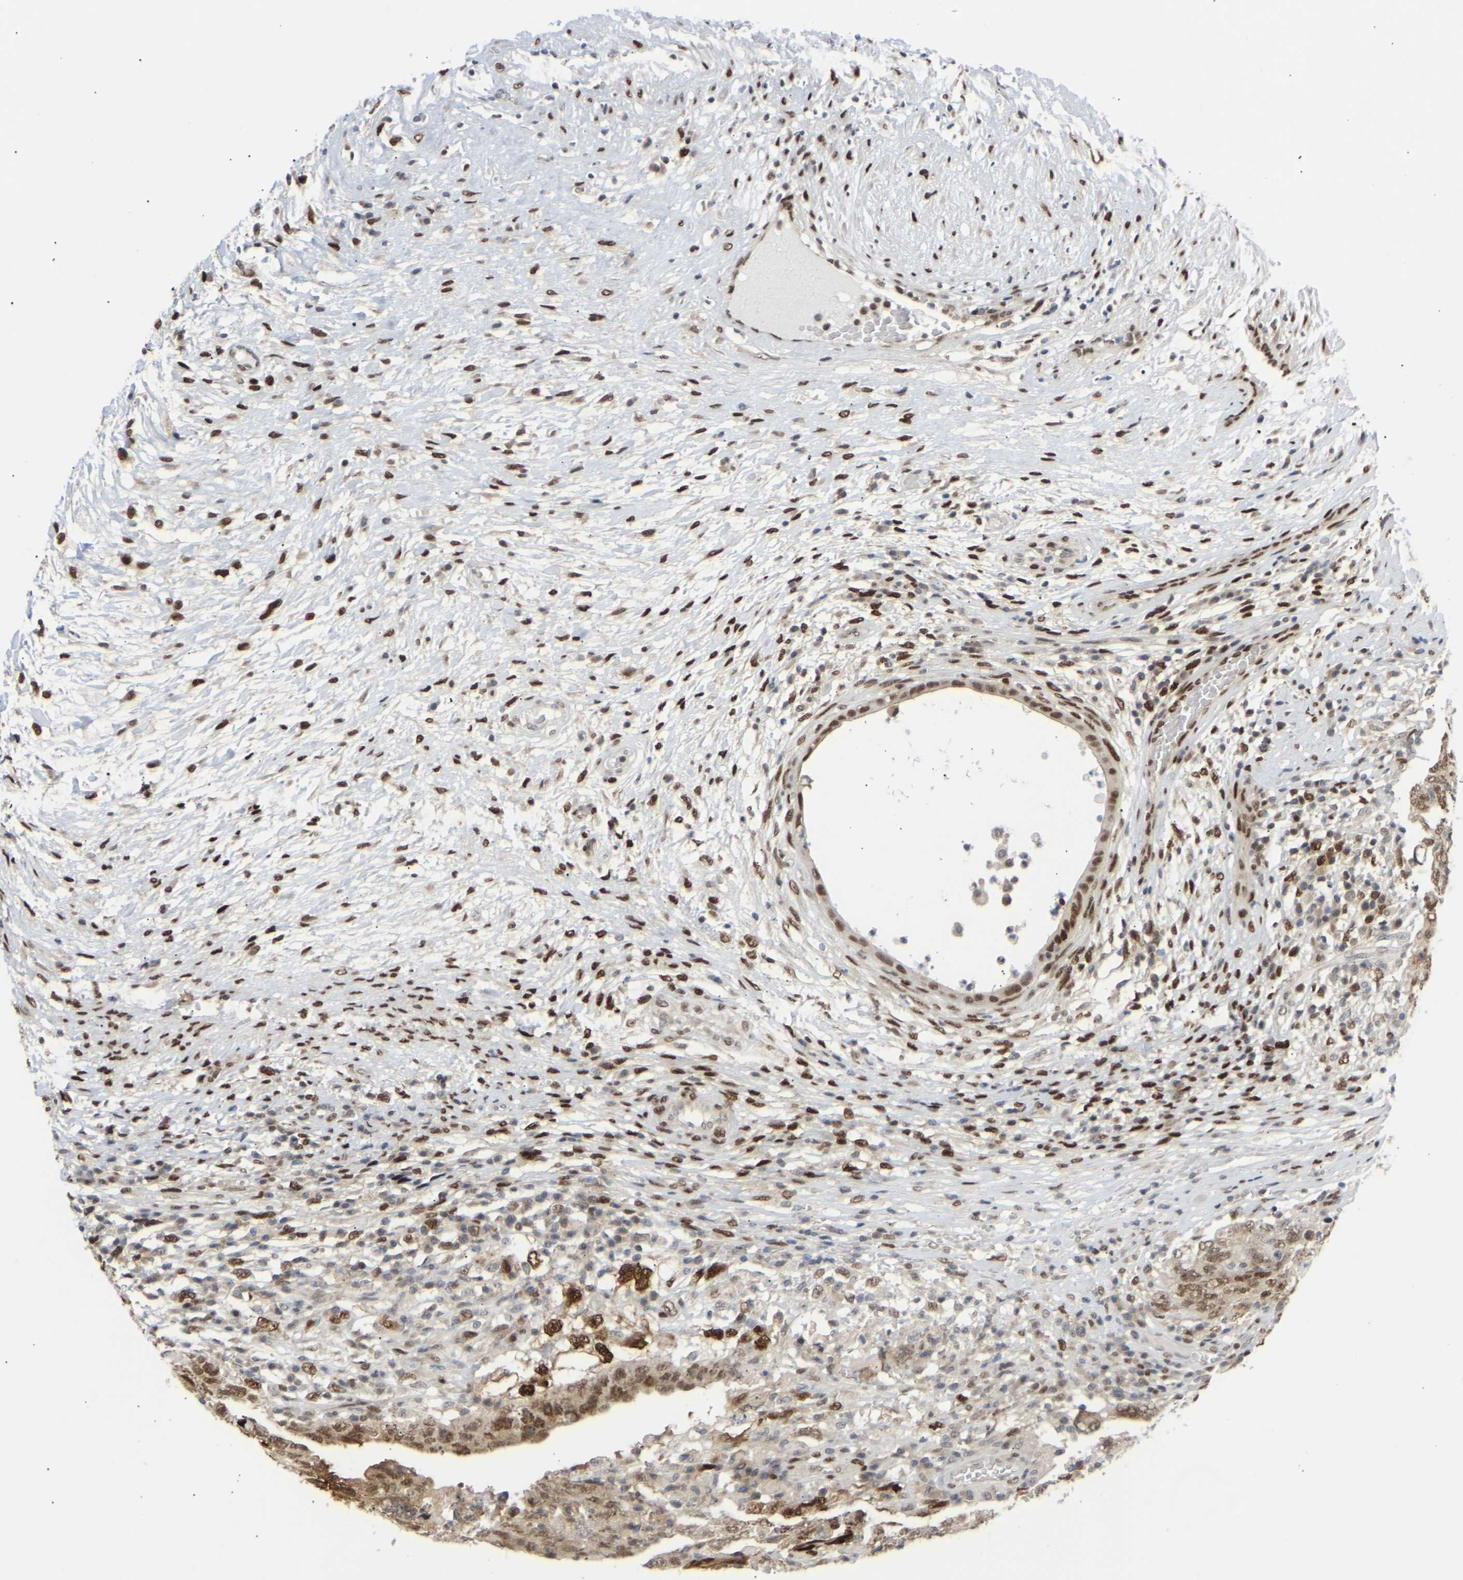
{"staining": {"intensity": "moderate", "quantity": ">75%", "location": "nuclear"}, "tissue": "testis cancer", "cell_type": "Tumor cells", "image_type": "cancer", "snomed": [{"axis": "morphology", "description": "Carcinoma, Embryonal, NOS"}, {"axis": "topography", "description": "Testis"}], "caption": "A high-resolution histopathology image shows IHC staining of testis embryonal carcinoma, which demonstrates moderate nuclear expression in about >75% of tumor cells.", "gene": "SSBP2", "patient": {"sex": "male", "age": 26}}